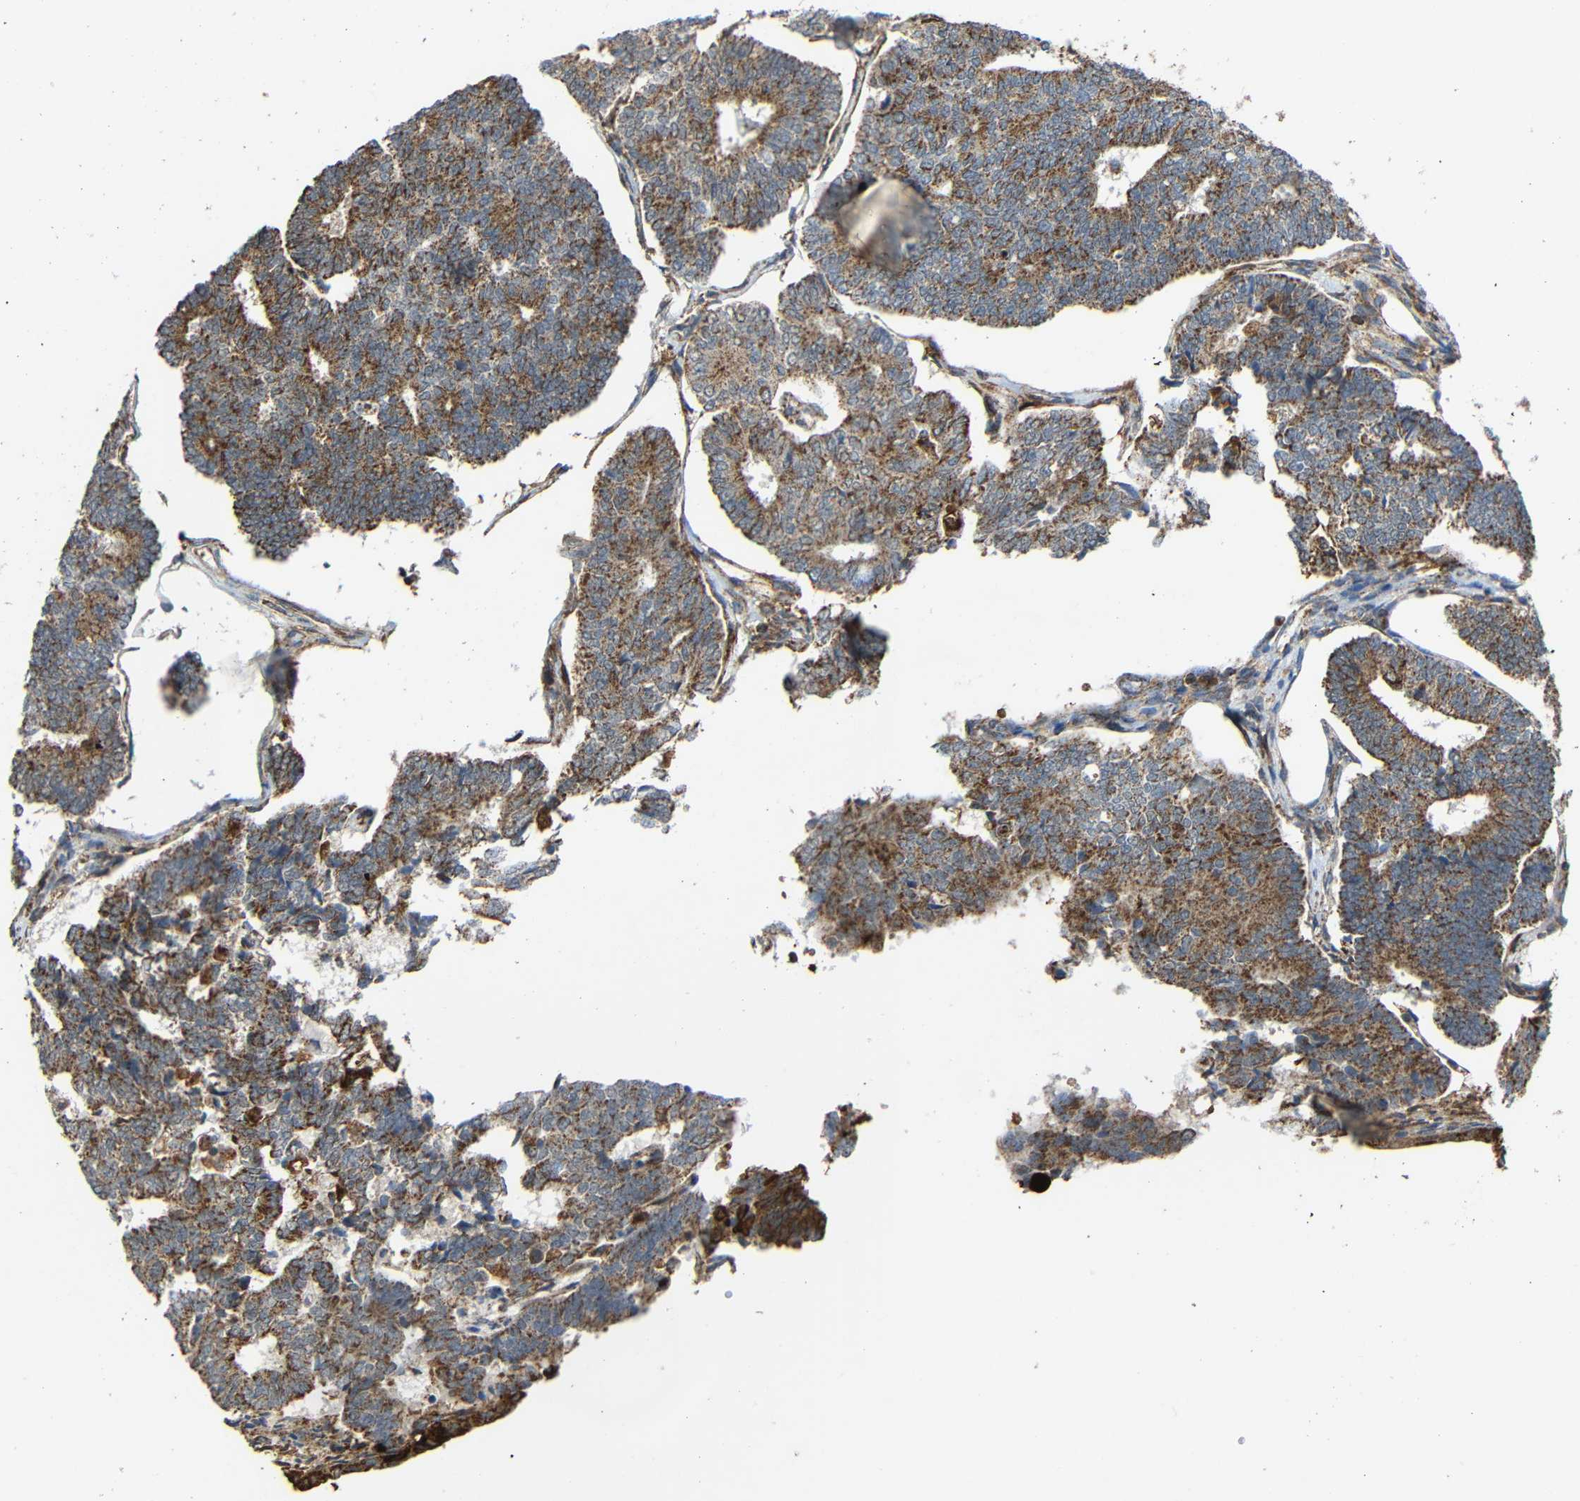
{"staining": {"intensity": "moderate", "quantity": ">75%", "location": "cytoplasmic/membranous"}, "tissue": "endometrial cancer", "cell_type": "Tumor cells", "image_type": "cancer", "snomed": [{"axis": "morphology", "description": "Adenocarcinoma, NOS"}, {"axis": "topography", "description": "Endometrium"}], "caption": "IHC photomicrograph of neoplastic tissue: human endometrial adenocarcinoma stained using IHC demonstrates medium levels of moderate protein expression localized specifically in the cytoplasmic/membranous of tumor cells, appearing as a cytoplasmic/membranous brown color.", "gene": "C1GALT1", "patient": {"sex": "female", "age": 70}}